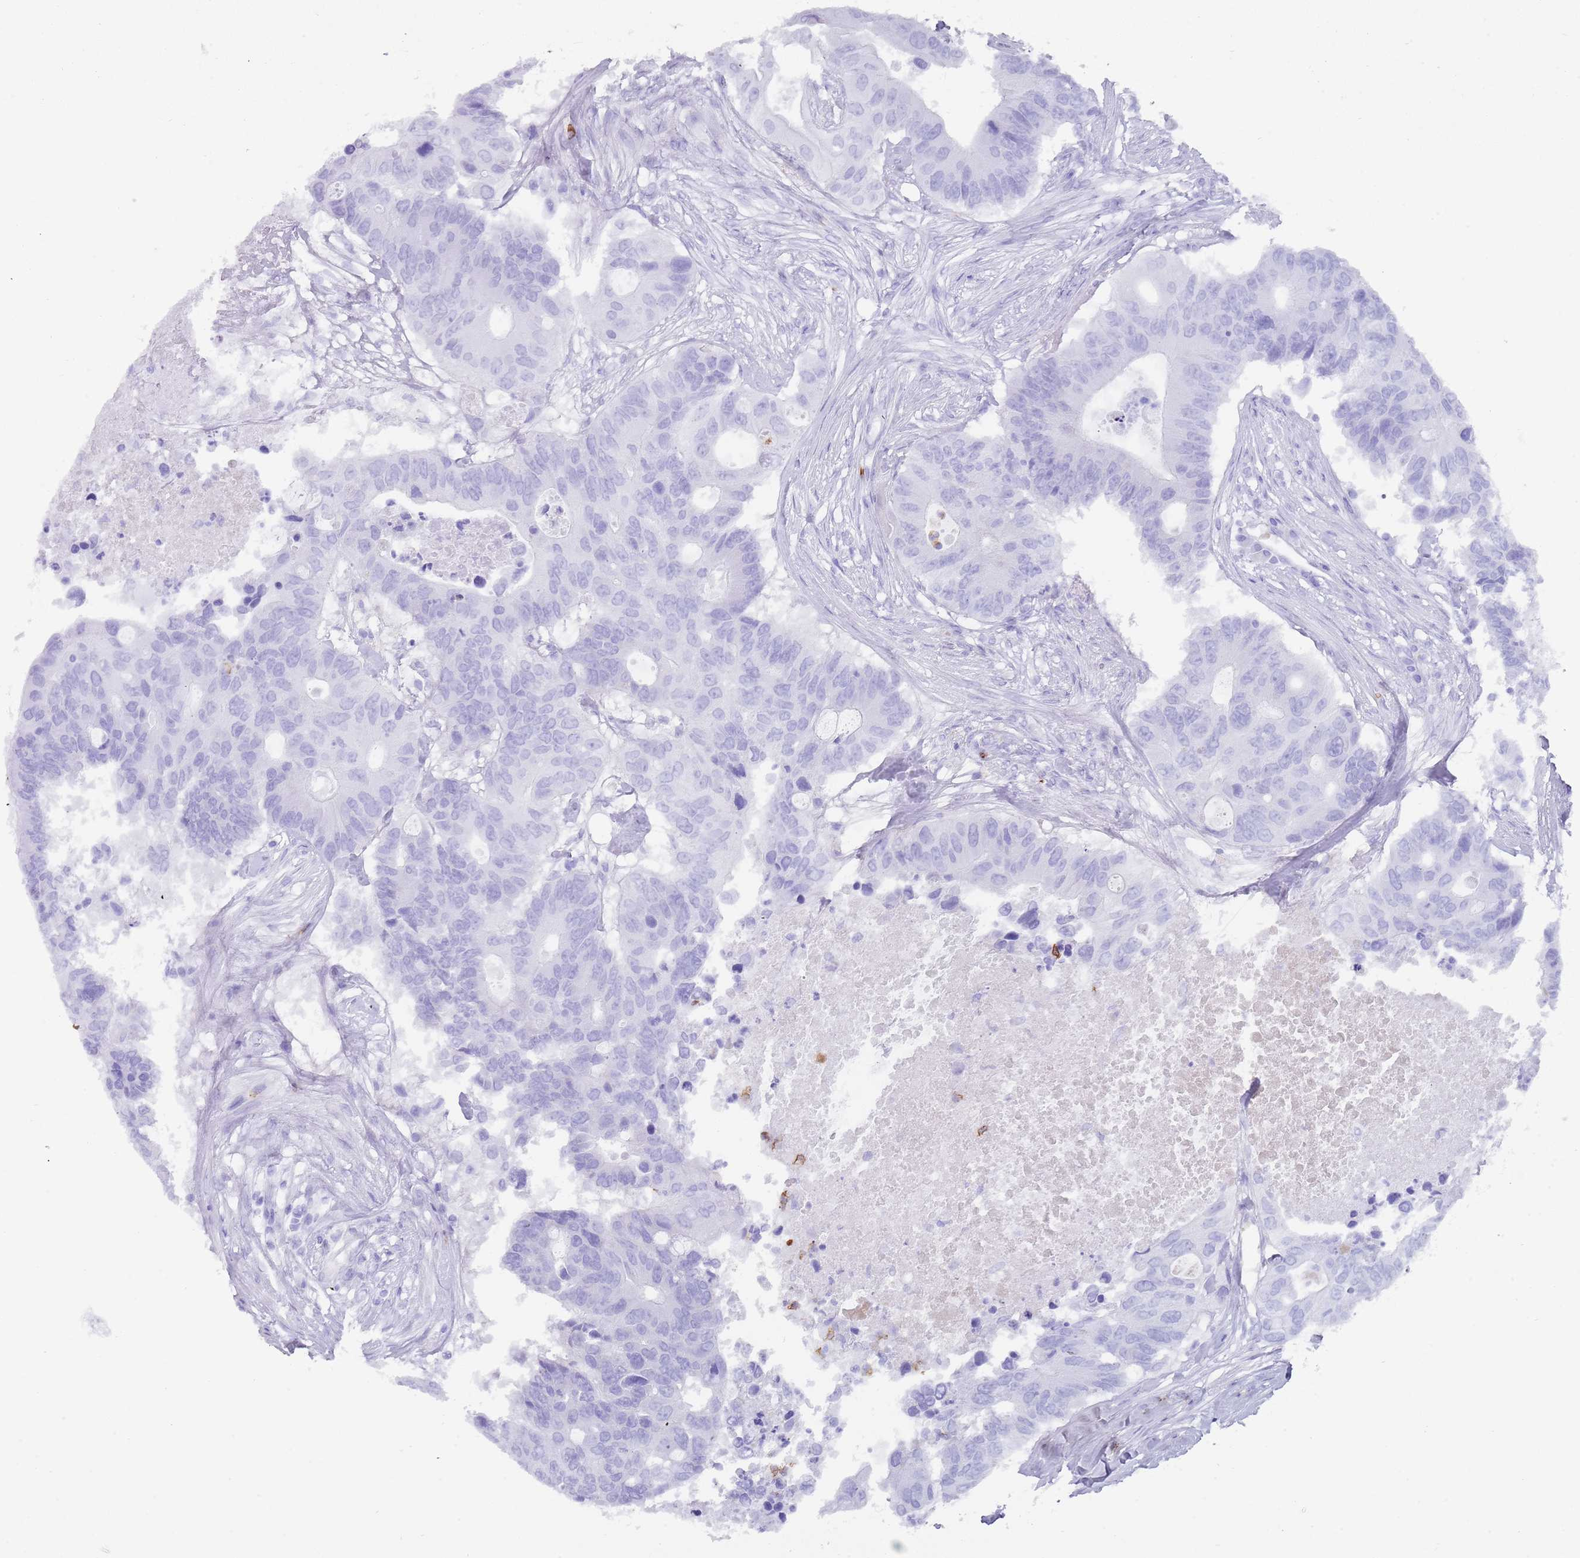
{"staining": {"intensity": "negative", "quantity": "none", "location": "none"}, "tissue": "colorectal cancer", "cell_type": "Tumor cells", "image_type": "cancer", "snomed": [{"axis": "morphology", "description": "Adenocarcinoma, NOS"}, {"axis": "topography", "description": "Colon"}], "caption": "Protein analysis of colorectal cancer (adenocarcinoma) reveals no significant staining in tumor cells.", "gene": "TMEM251", "patient": {"sex": "male", "age": 71}}